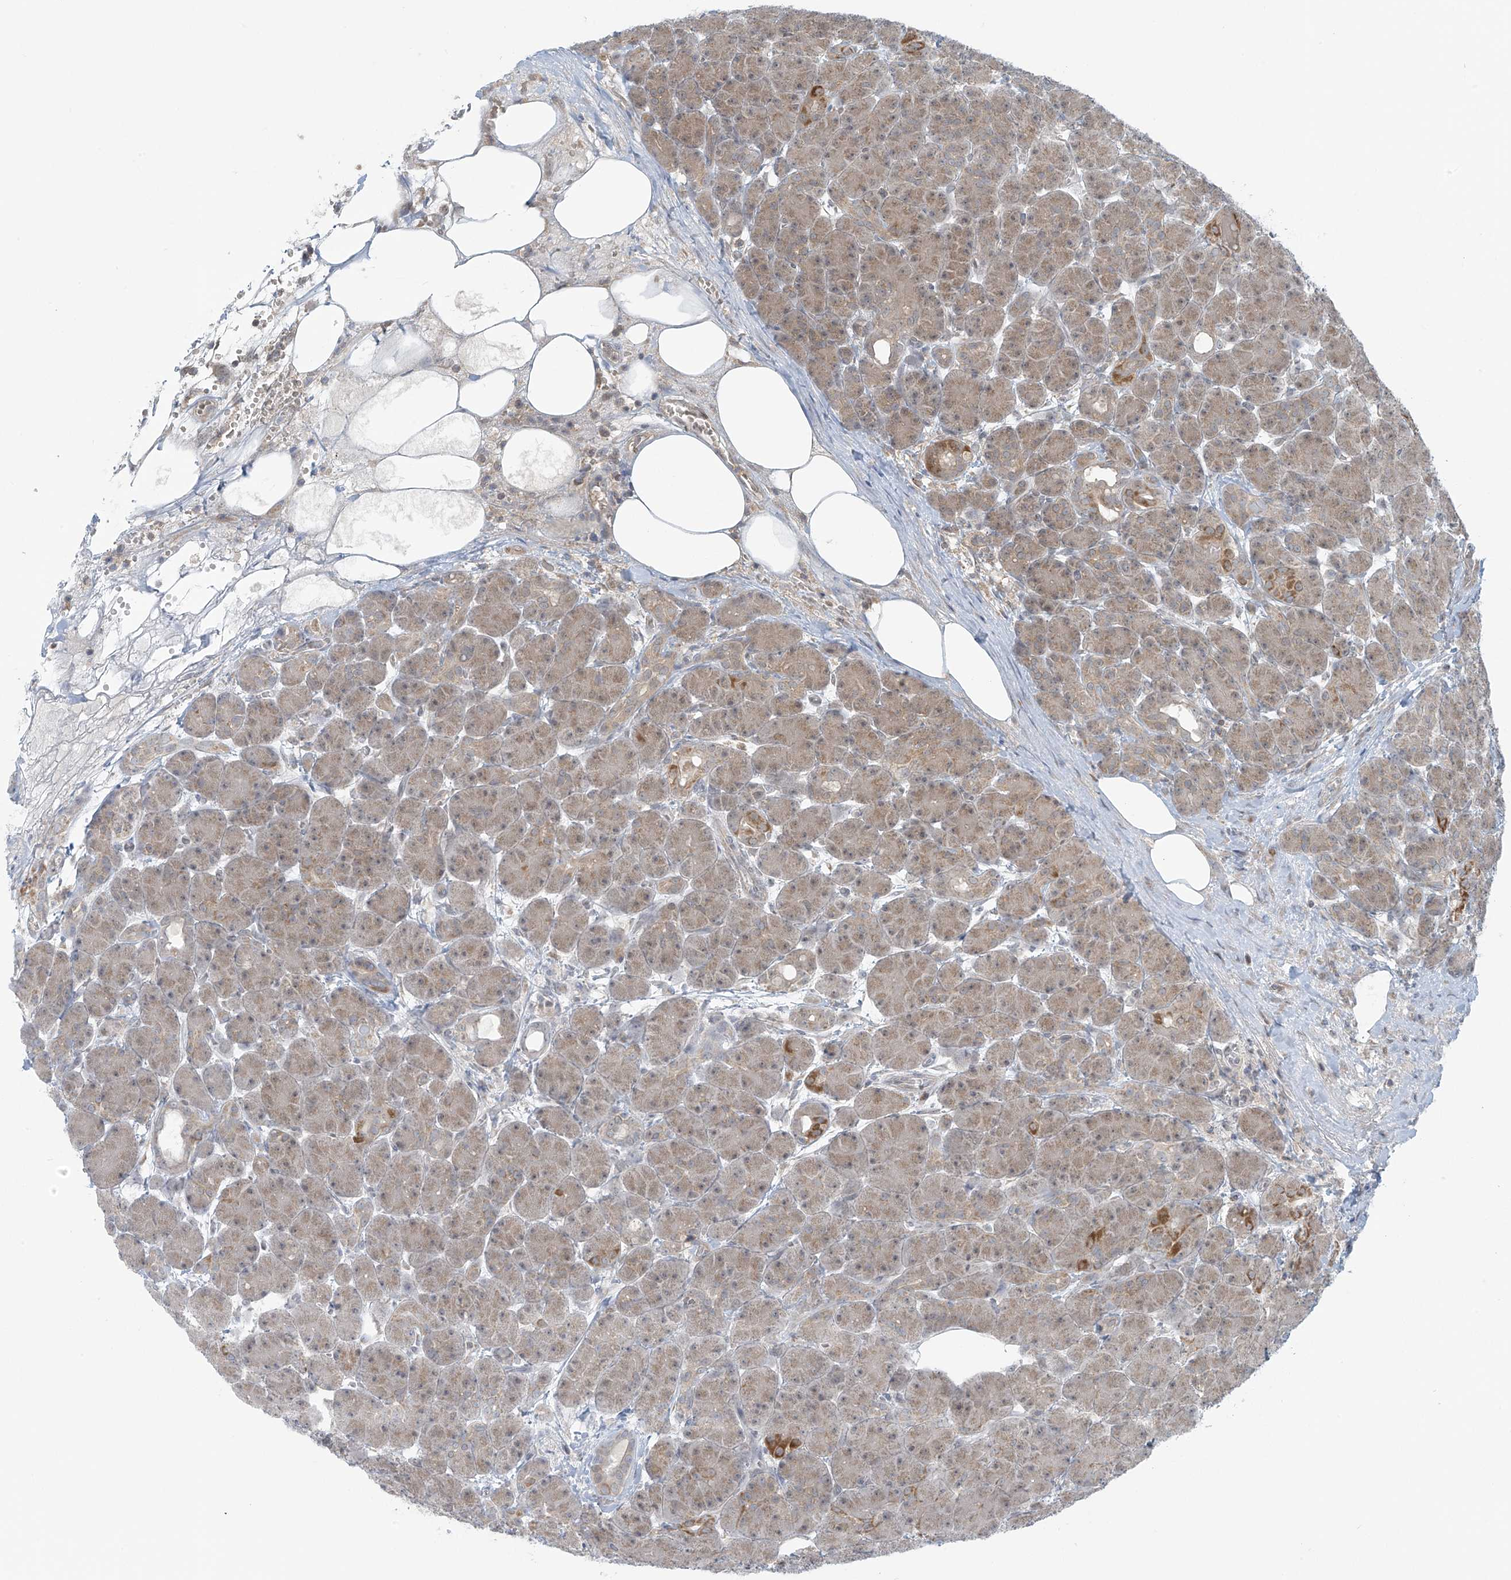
{"staining": {"intensity": "weak", "quantity": "<25%", "location": "cytoplasmic/membranous"}, "tissue": "pancreas", "cell_type": "Exocrine glandular cells", "image_type": "normal", "snomed": [{"axis": "morphology", "description": "Normal tissue, NOS"}, {"axis": "topography", "description": "Pancreas"}], "caption": "High power microscopy histopathology image of an IHC micrograph of unremarkable pancreas, revealing no significant staining in exocrine glandular cells. Brightfield microscopy of immunohistochemistry stained with DAB (3,3'-diaminobenzidine) (brown) and hematoxylin (blue), captured at high magnification.", "gene": "HDDC2", "patient": {"sex": "male", "age": 63}}